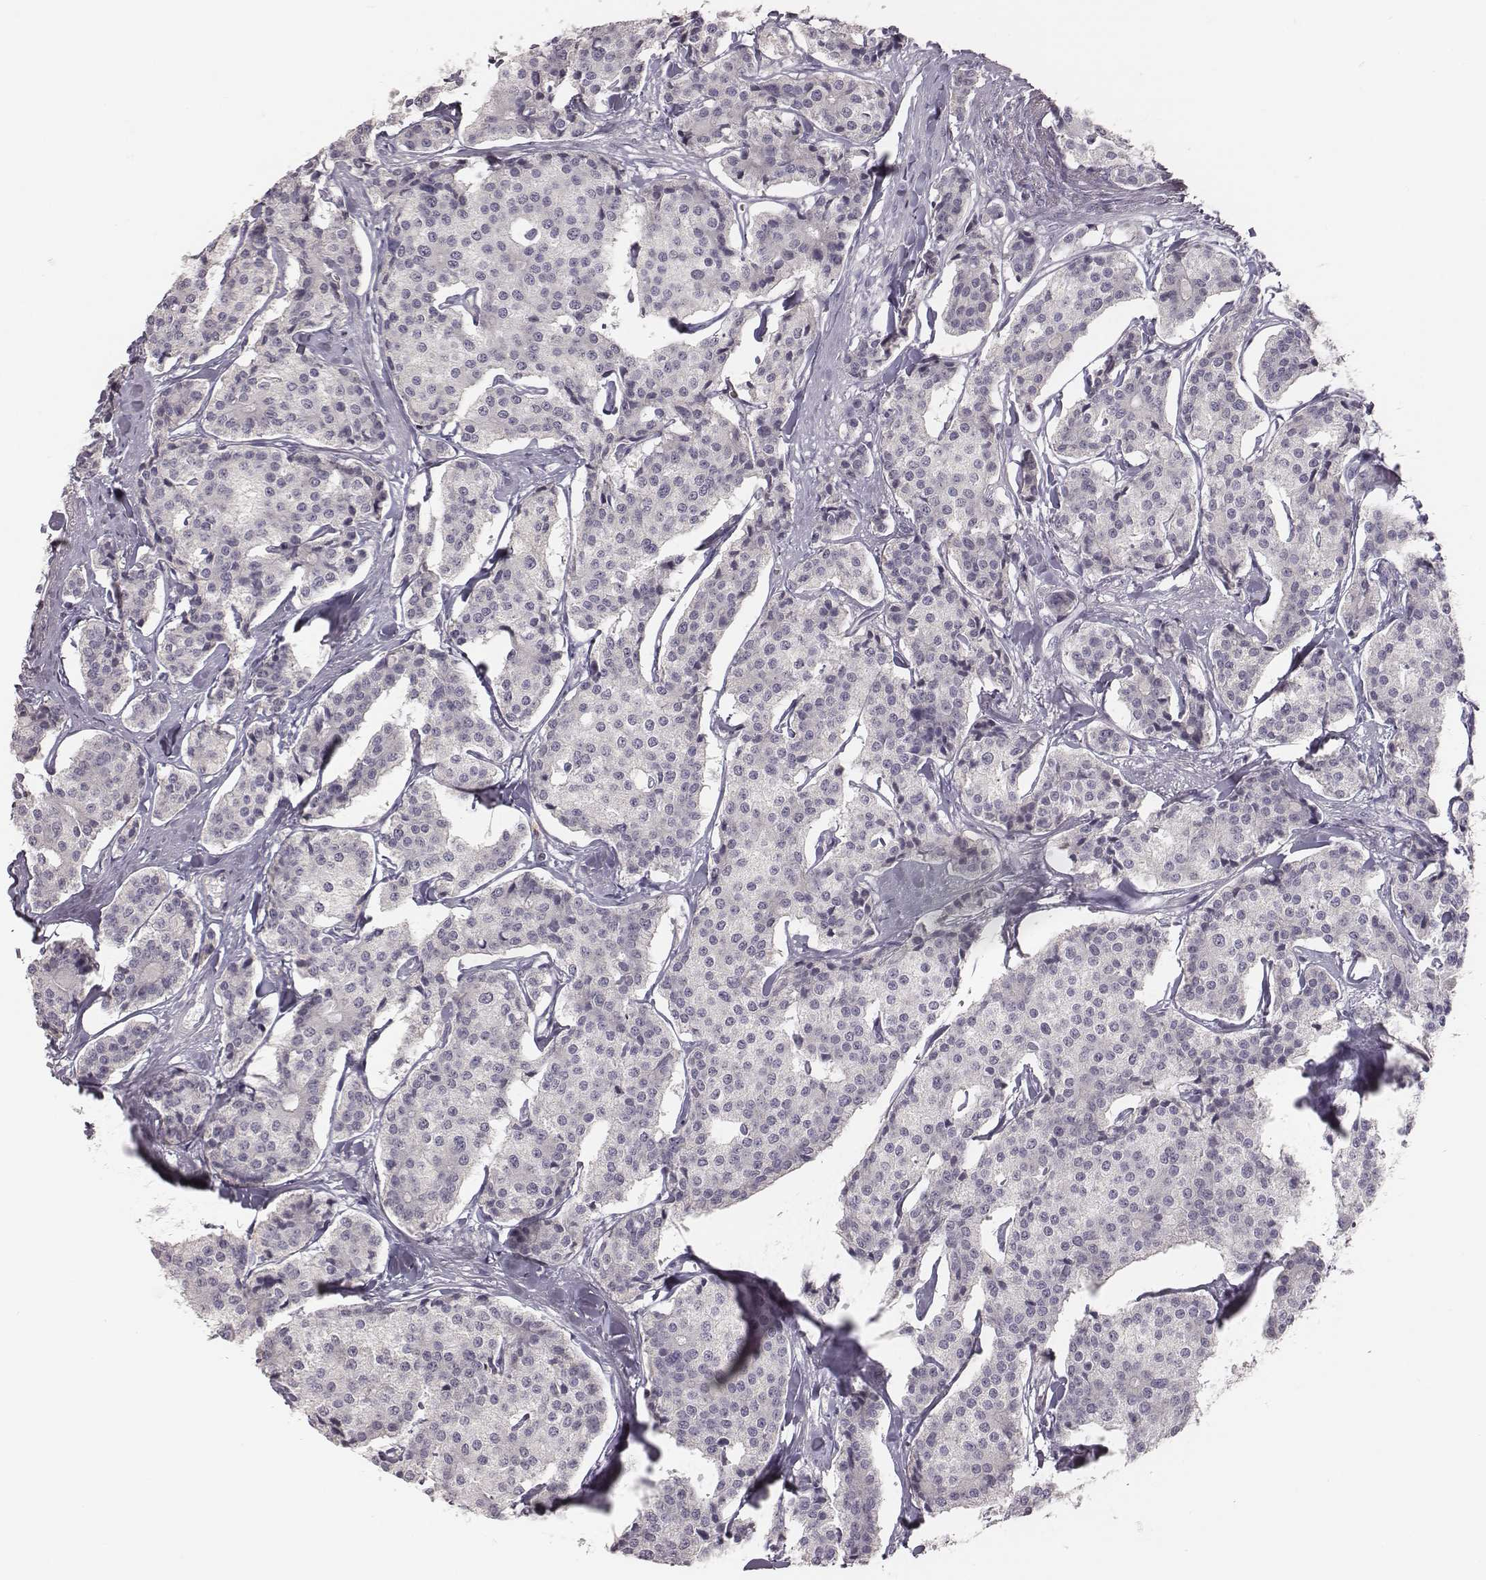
{"staining": {"intensity": "negative", "quantity": "none", "location": "none"}, "tissue": "carcinoid", "cell_type": "Tumor cells", "image_type": "cancer", "snomed": [{"axis": "morphology", "description": "Carcinoid, malignant, NOS"}, {"axis": "topography", "description": "Small intestine"}], "caption": "DAB (3,3'-diaminobenzidine) immunohistochemical staining of malignant carcinoid exhibits no significant expression in tumor cells.", "gene": "NIFK", "patient": {"sex": "female", "age": 65}}